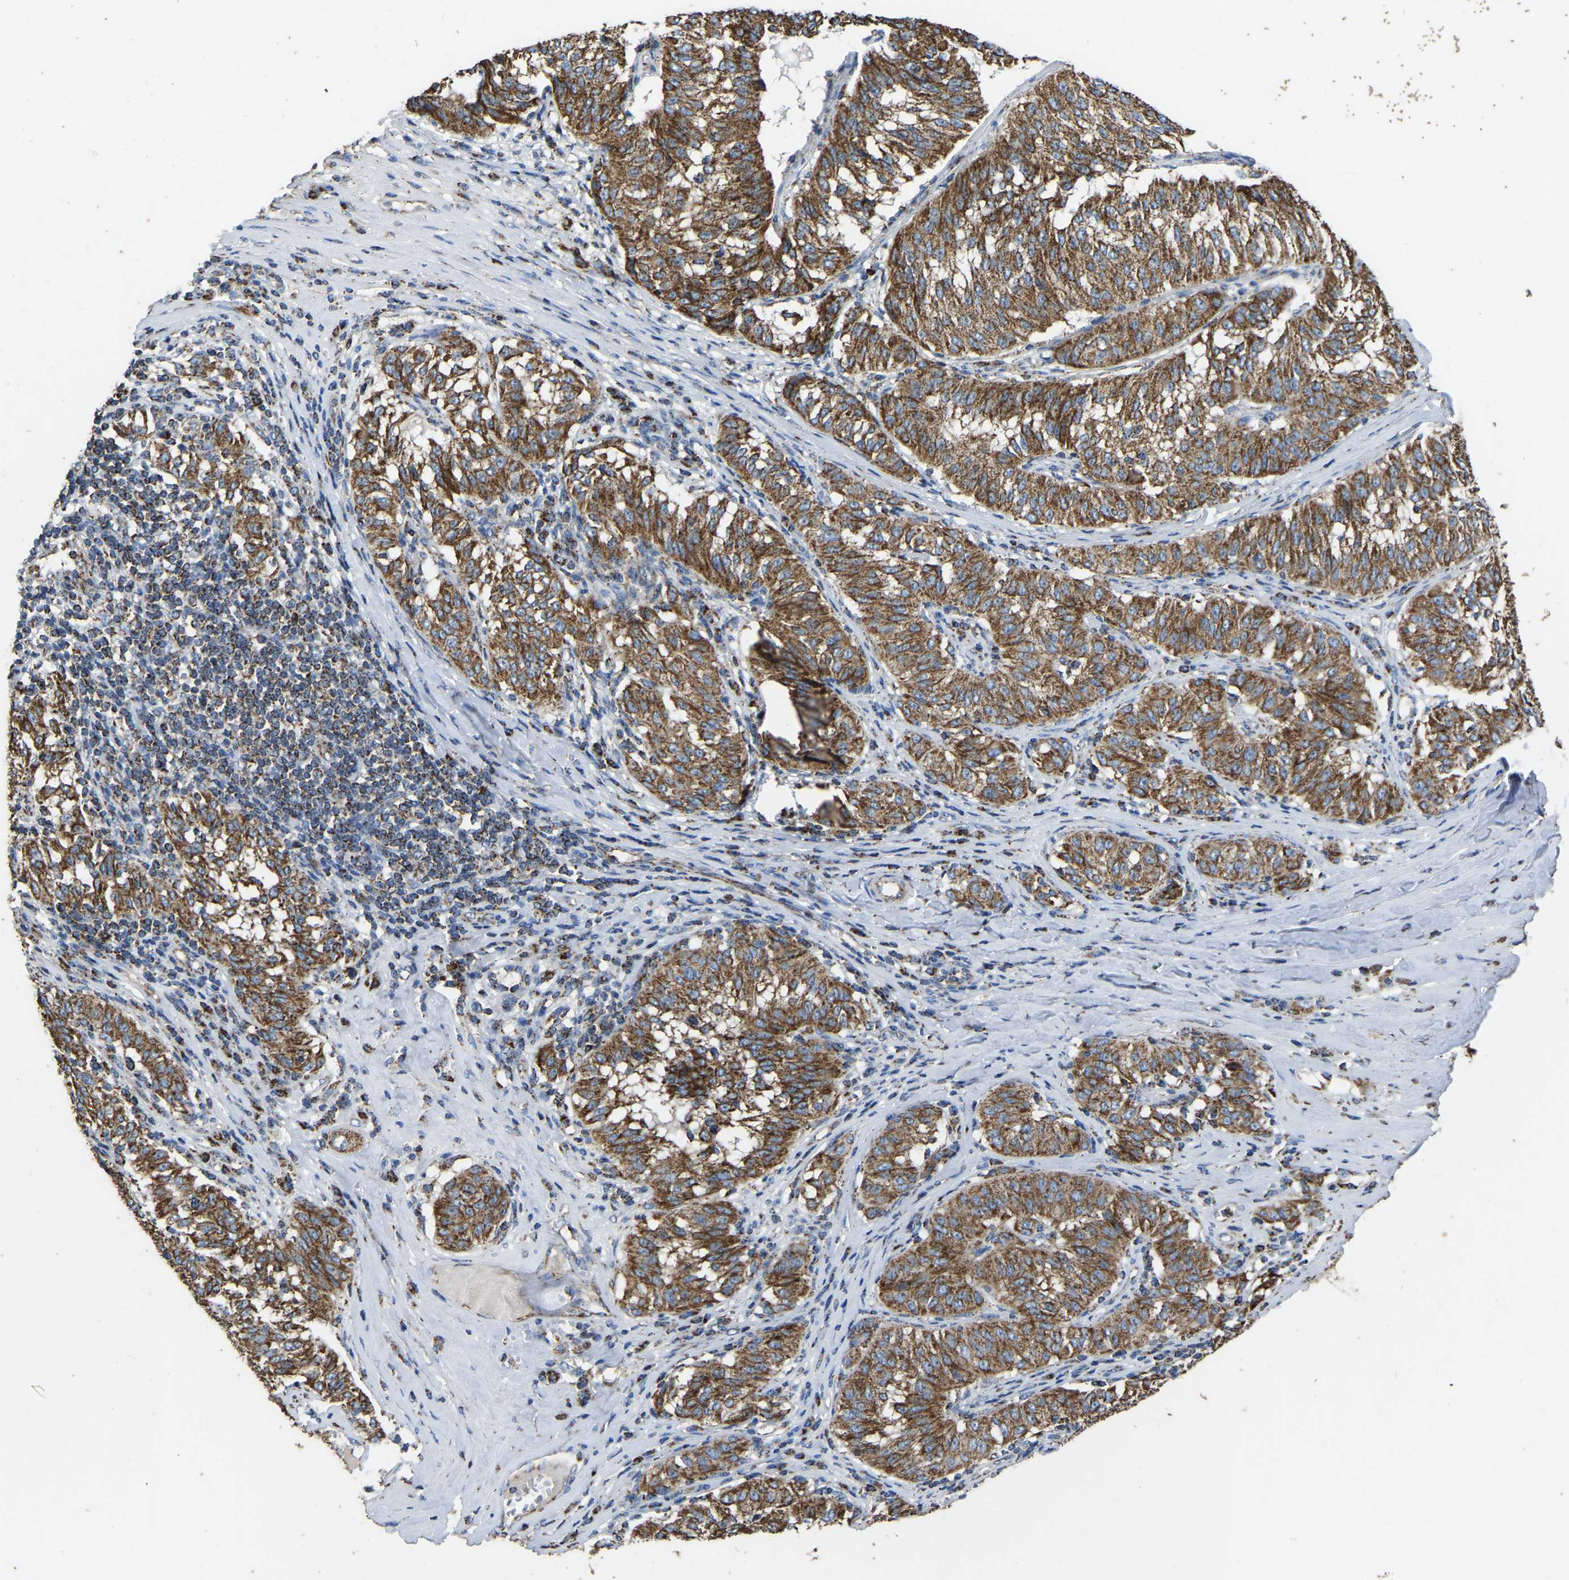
{"staining": {"intensity": "moderate", "quantity": ">75%", "location": "cytoplasmic/membranous"}, "tissue": "melanoma", "cell_type": "Tumor cells", "image_type": "cancer", "snomed": [{"axis": "morphology", "description": "Malignant melanoma, NOS"}, {"axis": "topography", "description": "Skin"}], "caption": "An image showing moderate cytoplasmic/membranous positivity in about >75% of tumor cells in melanoma, as visualized by brown immunohistochemical staining.", "gene": "ETFA", "patient": {"sex": "female", "age": 72}}